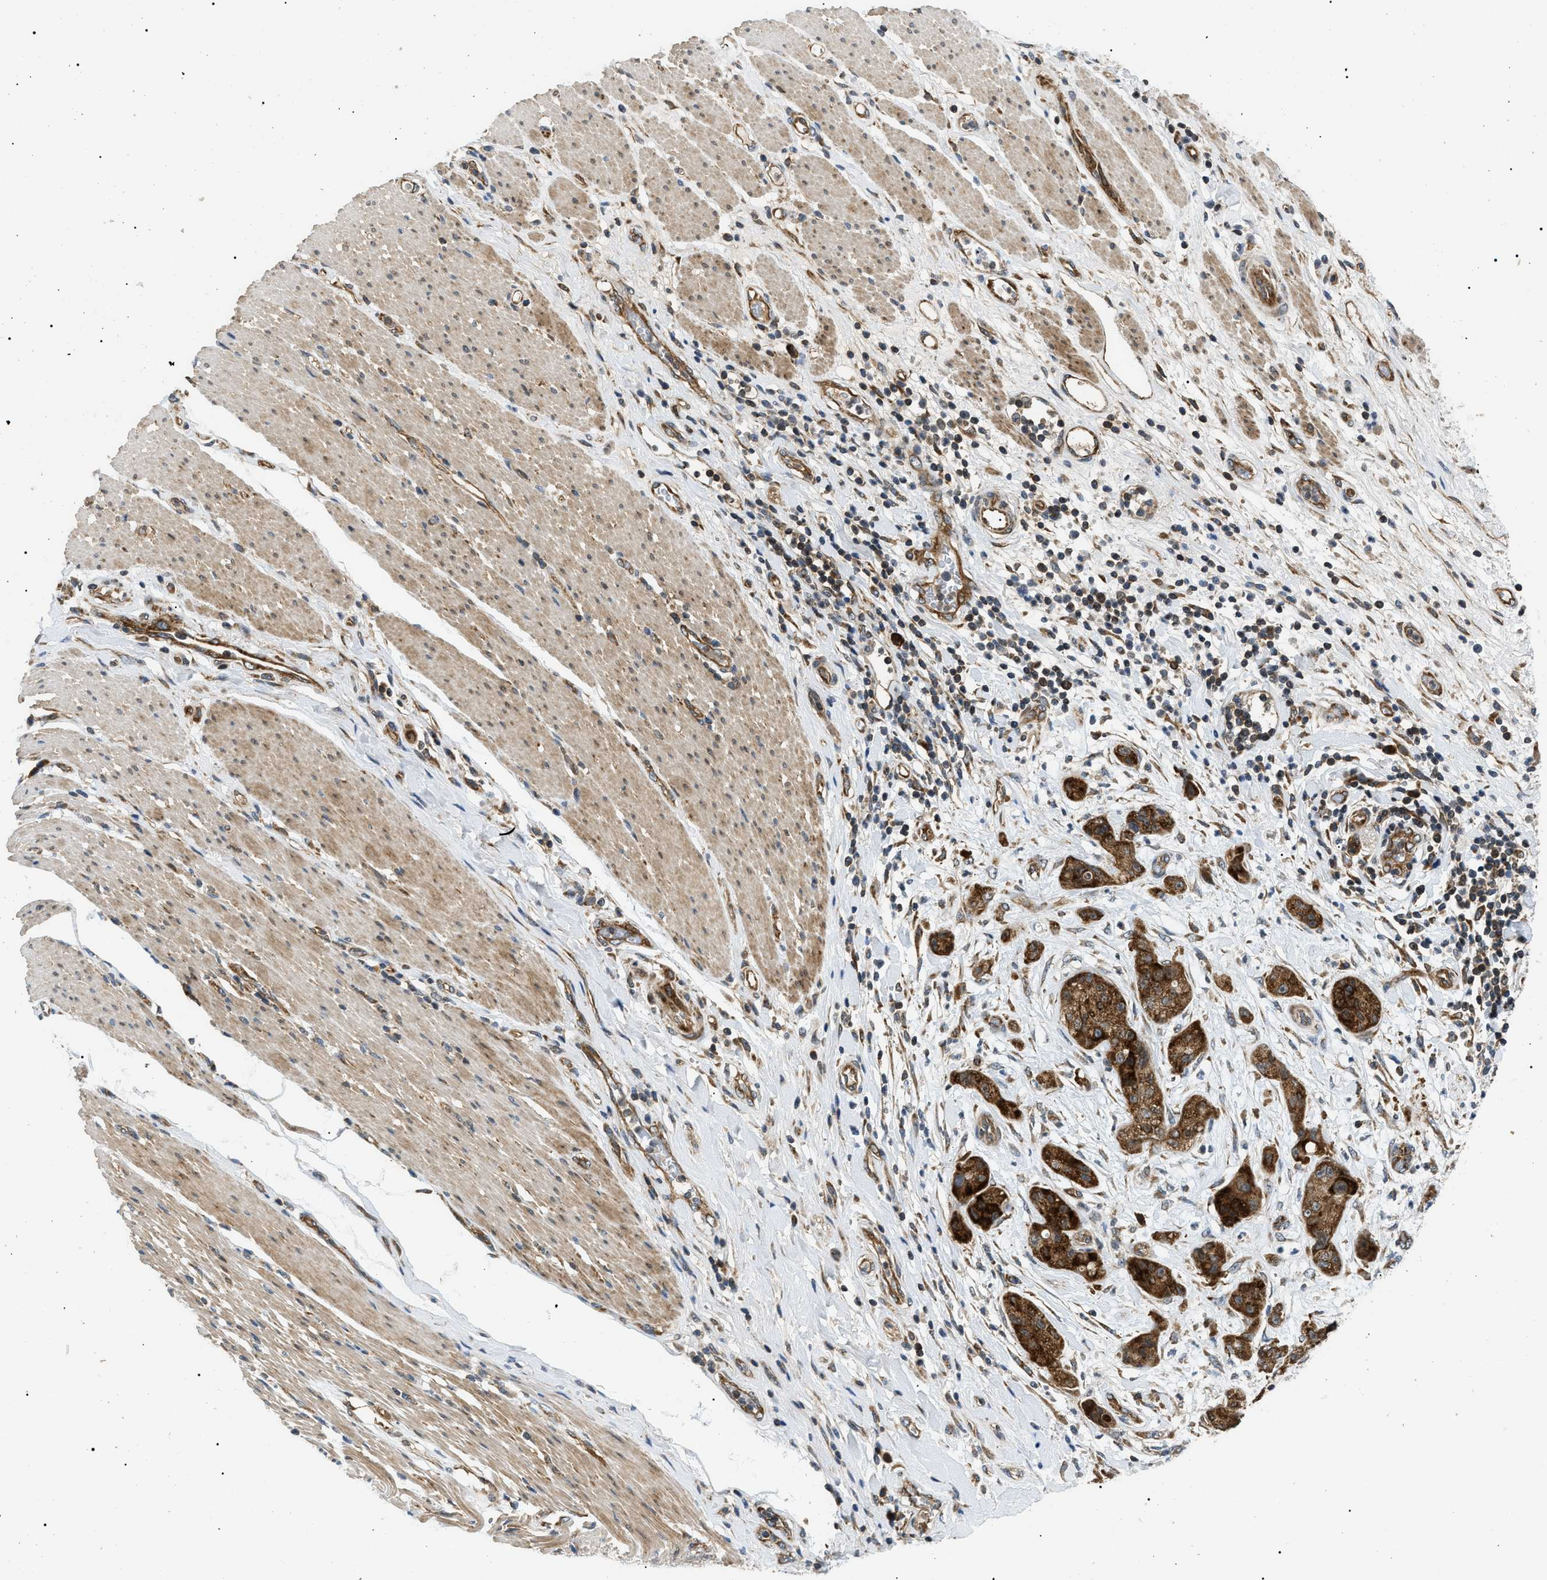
{"staining": {"intensity": "moderate", "quantity": ">75%", "location": "cytoplasmic/membranous"}, "tissue": "pancreatic cancer", "cell_type": "Tumor cells", "image_type": "cancer", "snomed": [{"axis": "morphology", "description": "Adenocarcinoma, NOS"}, {"axis": "topography", "description": "Pancreas"}], "caption": "Immunohistochemistry histopathology image of neoplastic tissue: pancreatic cancer (adenocarcinoma) stained using immunohistochemistry (IHC) shows medium levels of moderate protein expression localized specifically in the cytoplasmic/membranous of tumor cells, appearing as a cytoplasmic/membranous brown color.", "gene": "SRPK1", "patient": {"sex": "female", "age": 78}}